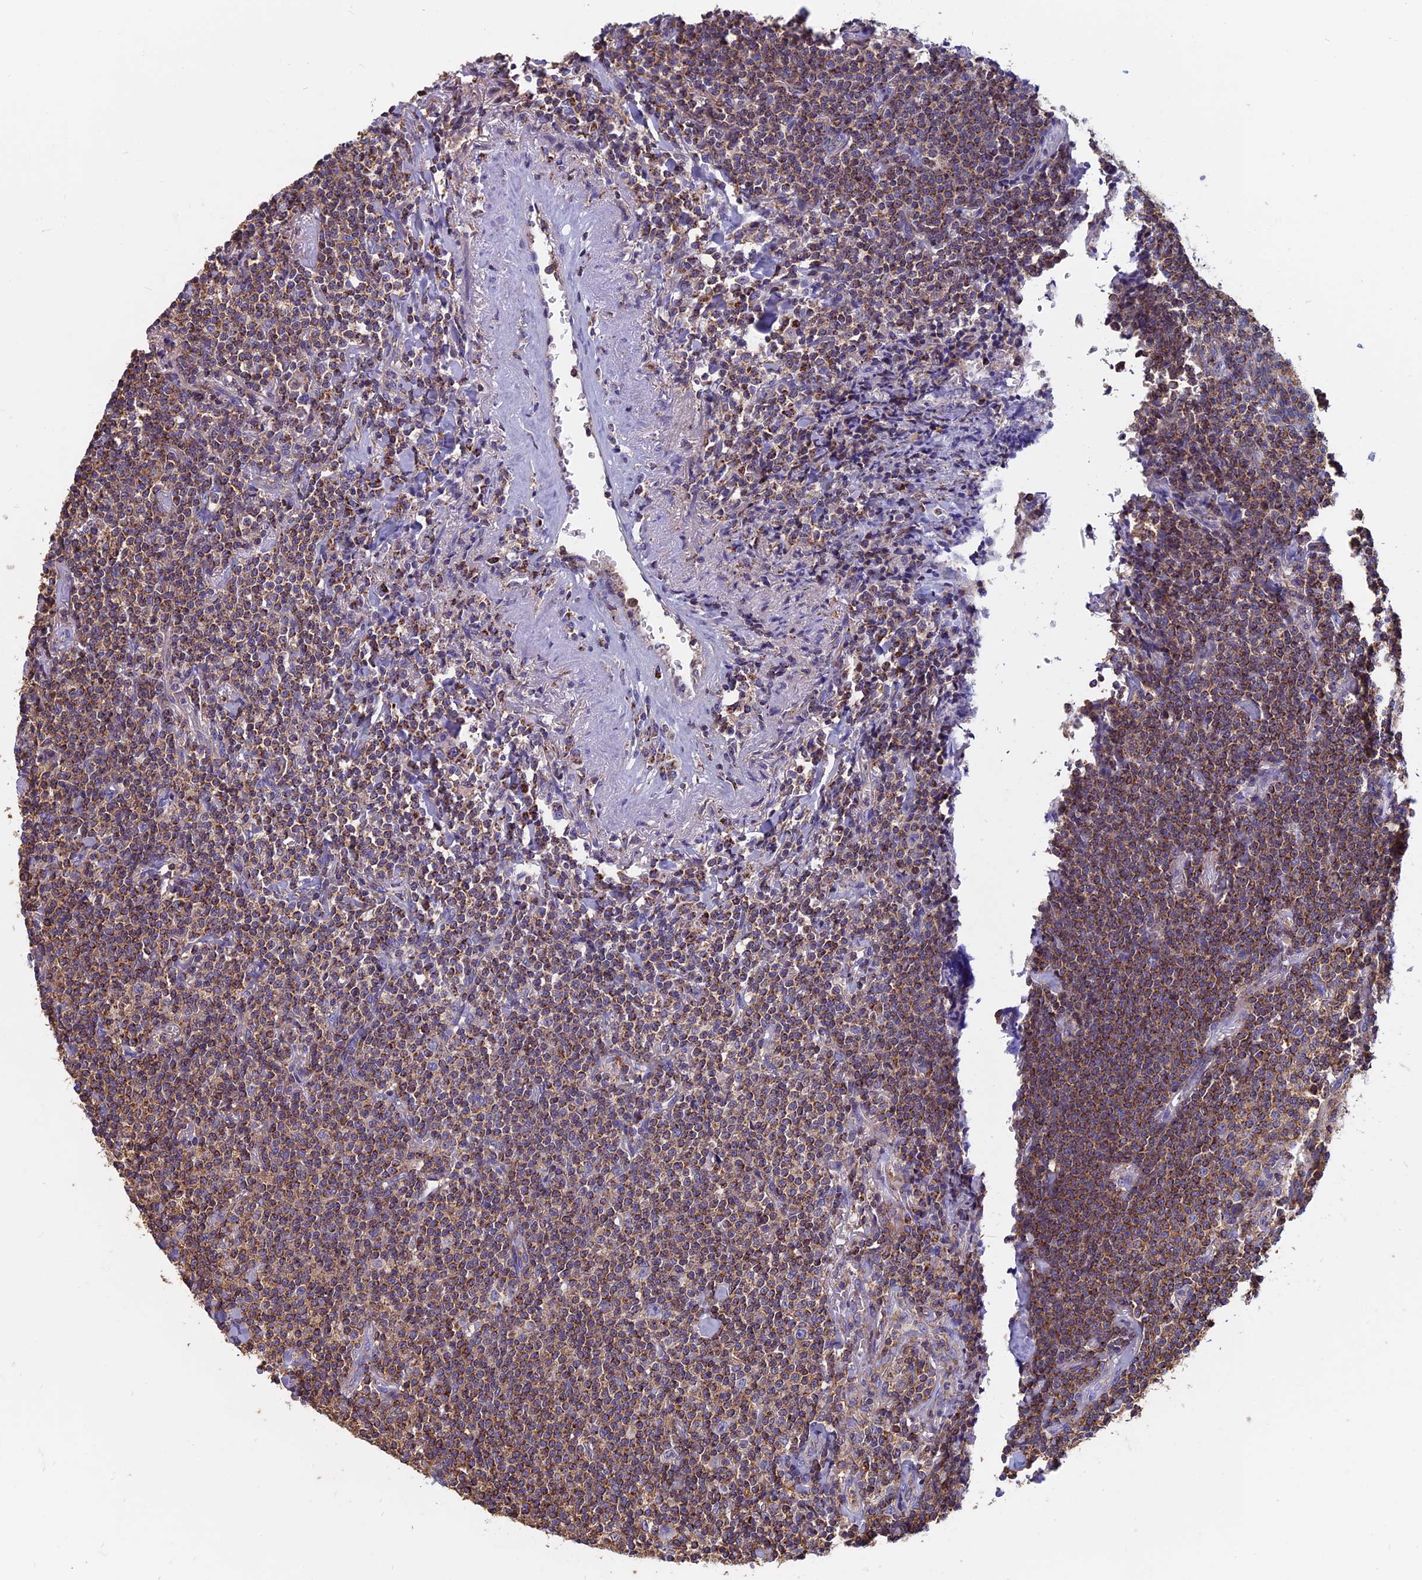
{"staining": {"intensity": "moderate", "quantity": ">75%", "location": "cytoplasmic/membranous"}, "tissue": "lymphoma", "cell_type": "Tumor cells", "image_type": "cancer", "snomed": [{"axis": "morphology", "description": "Malignant lymphoma, non-Hodgkin's type, Low grade"}, {"axis": "topography", "description": "Lung"}], "caption": "A high-resolution micrograph shows immunohistochemistry (IHC) staining of lymphoma, which demonstrates moderate cytoplasmic/membranous staining in about >75% of tumor cells.", "gene": "HSD17B8", "patient": {"sex": "female", "age": 71}}